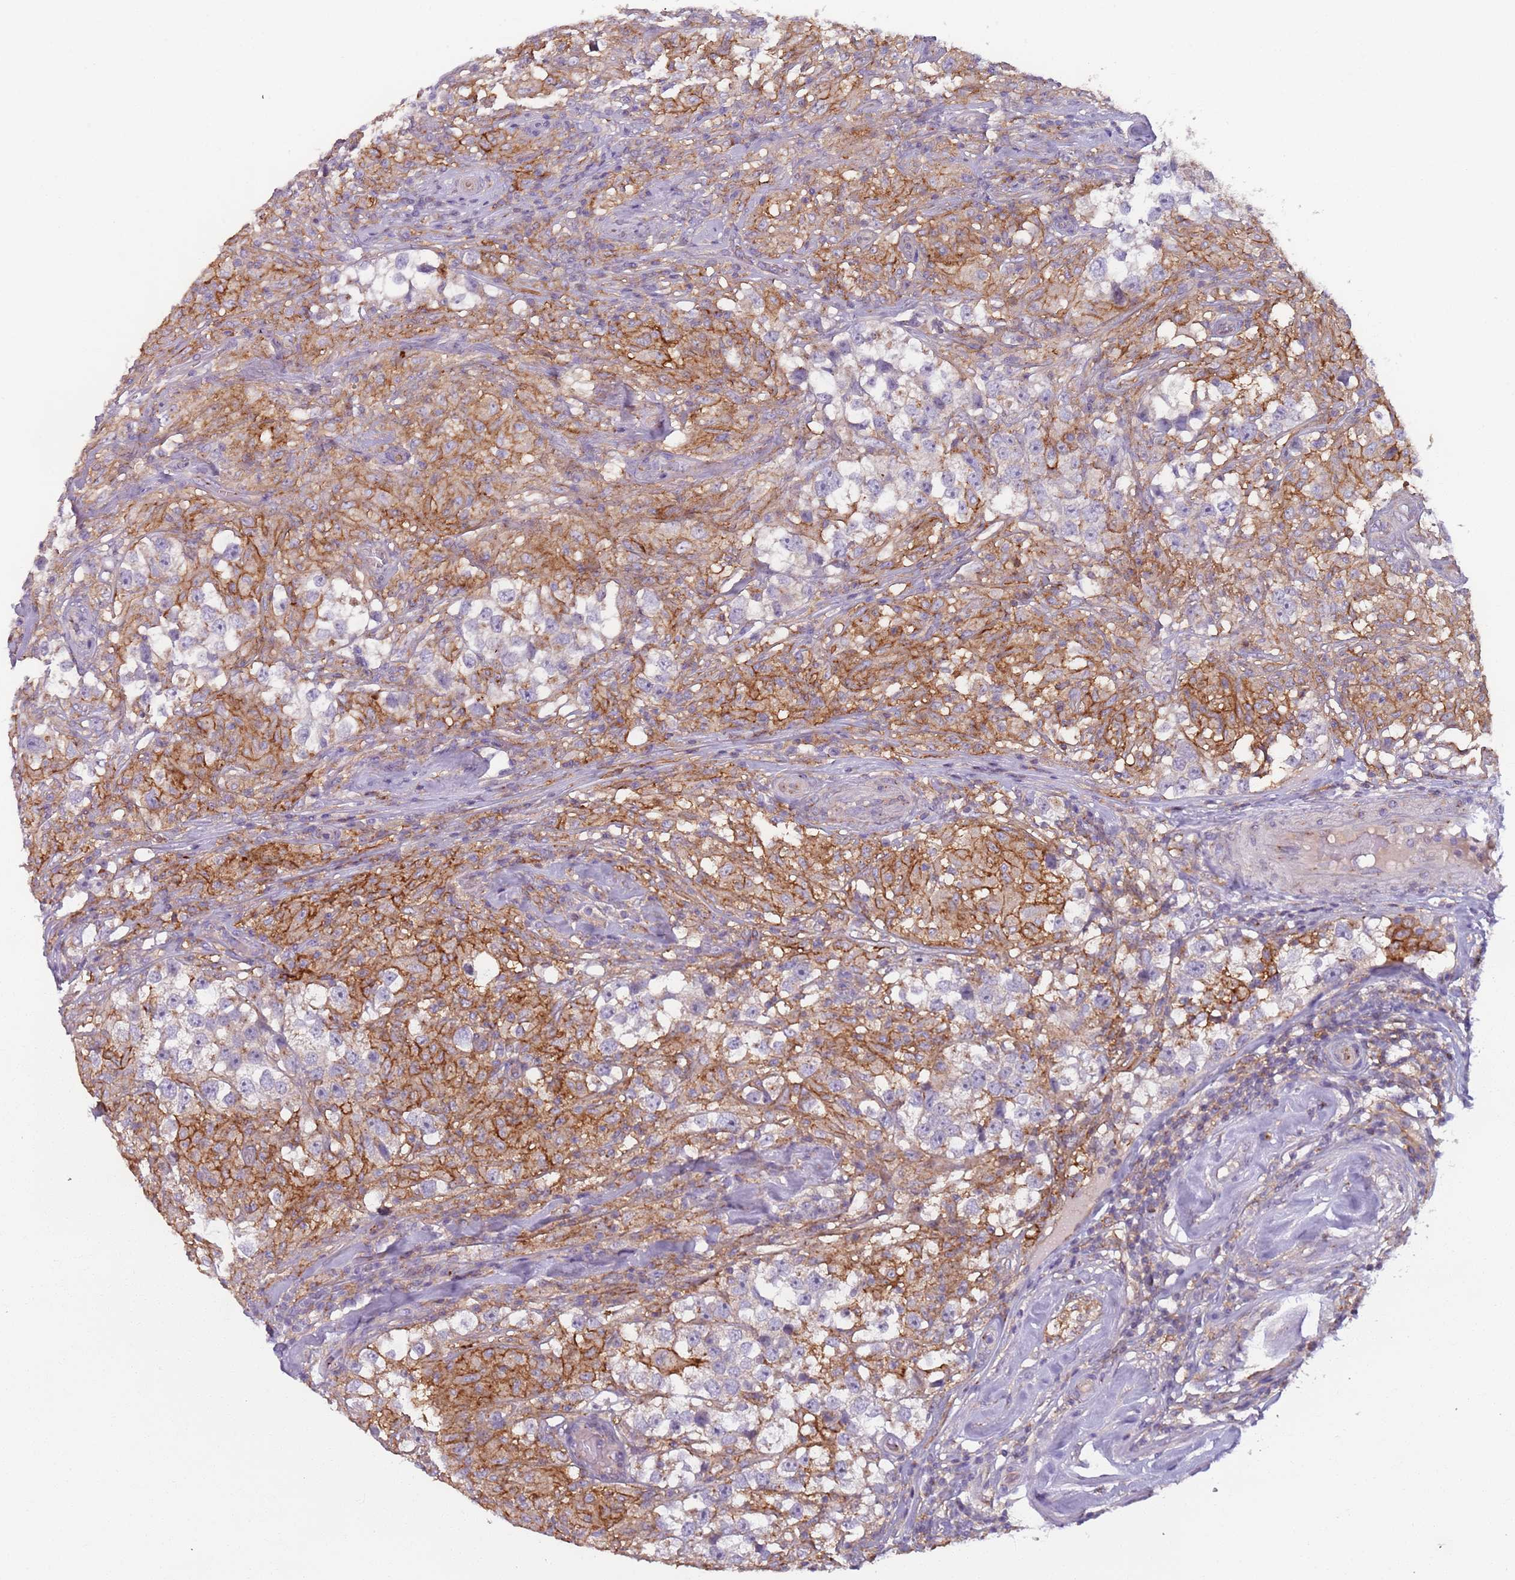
{"staining": {"intensity": "negative", "quantity": "none", "location": "none"}, "tissue": "testis cancer", "cell_type": "Tumor cells", "image_type": "cancer", "snomed": [{"axis": "morphology", "description": "Seminoma, NOS"}, {"axis": "topography", "description": "Testis"}], "caption": "Immunohistochemistry photomicrograph of neoplastic tissue: human testis seminoma stained with DAB reveals no significant protein positivity in tumor cells. (DAB (3,3'-diaminobenzidine) immunohistochemistry, high magnification).", "gene": "AKTIP", "patient": {"sex": "male", "age": 46}}